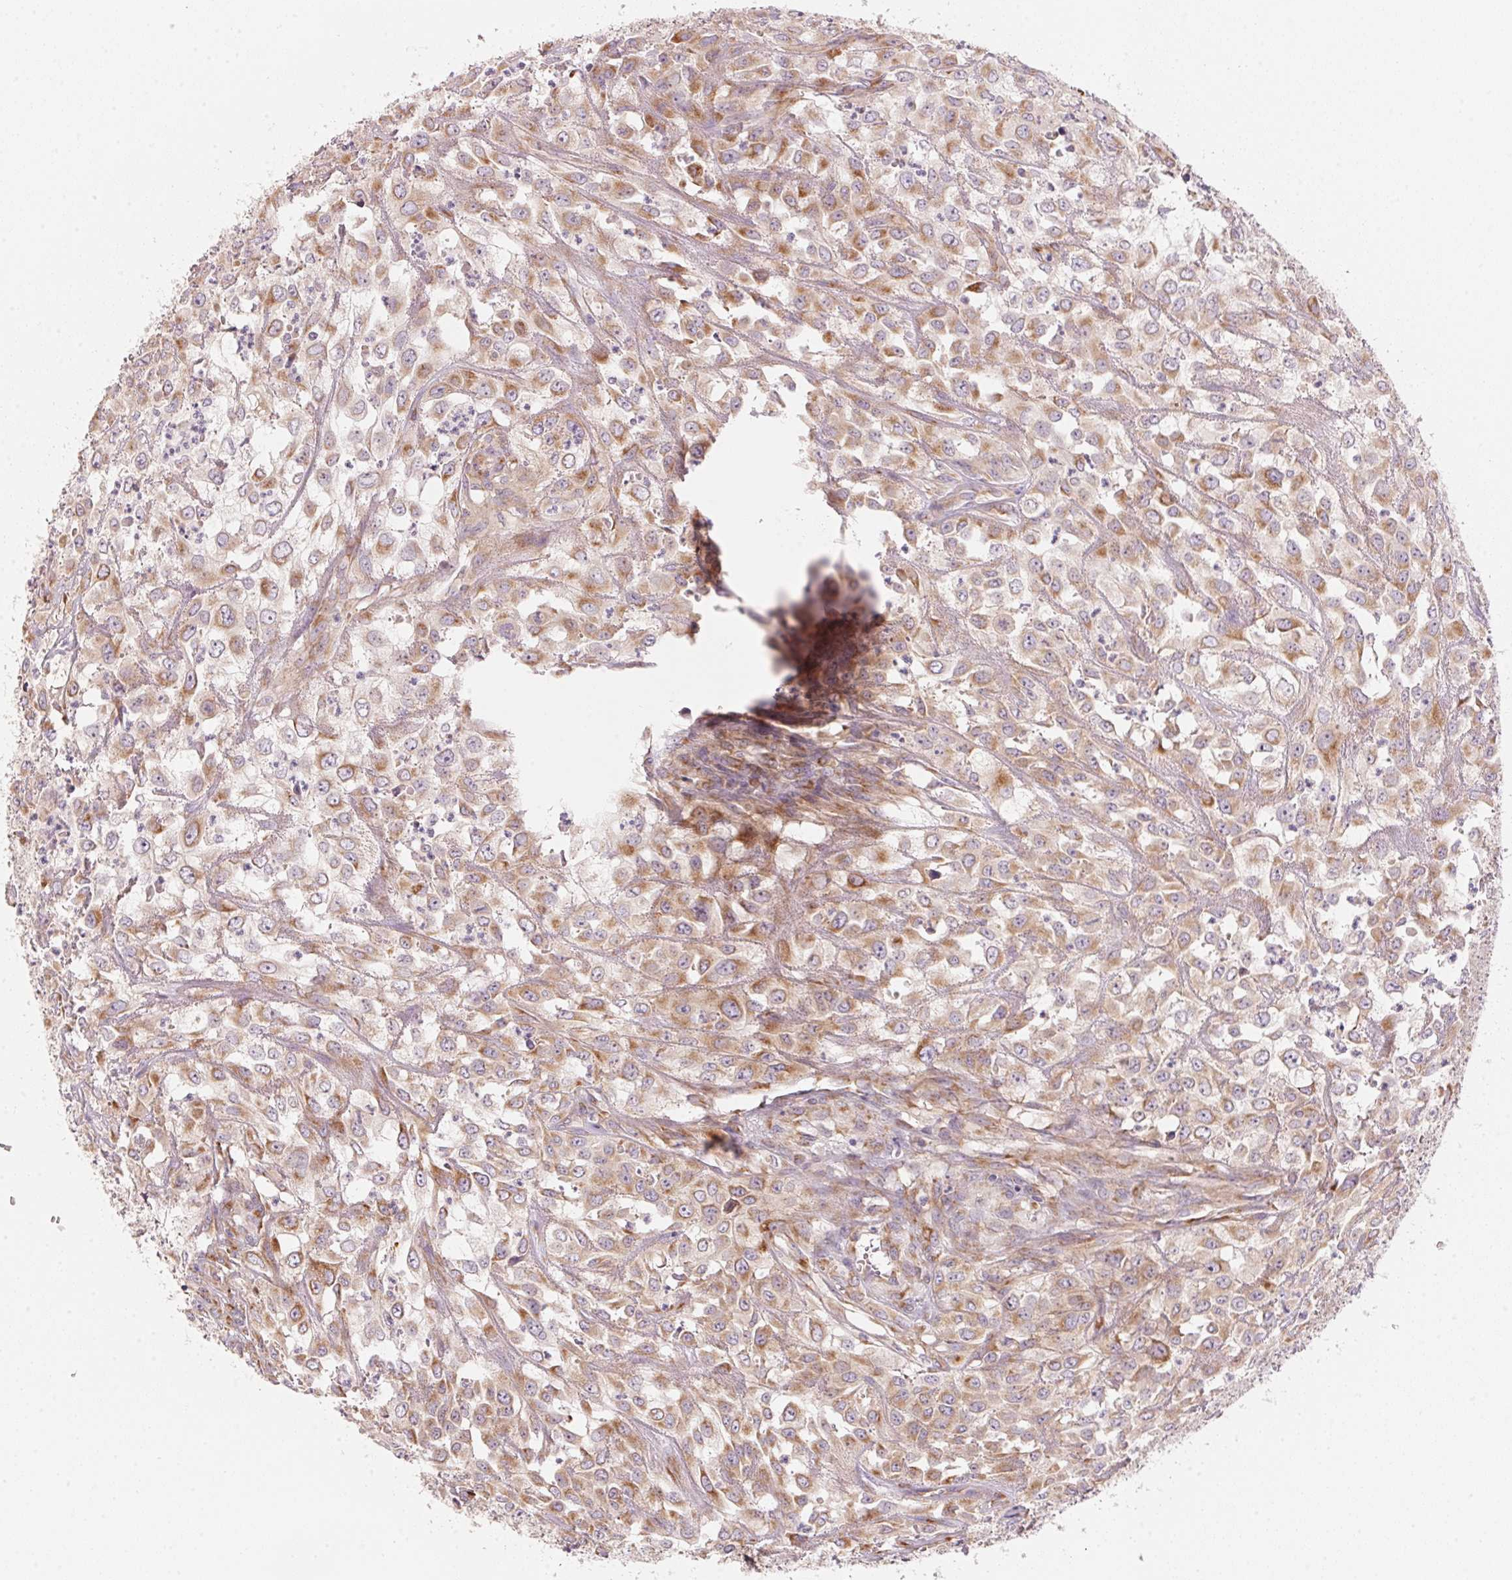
{"staining": {"intensity": "weak", "quantity": "25%-75%", "location": "cytoplasmic/membranous"}, "tissue": "urothelial cancer", "cell_type": "Tumor cells", "image_type": "cancer", "snomed": [{"axis": "morphology", "description": "Urothelial carcinoma, High grade"}, {"axis": "topography", "description": "Urinary bladder"}], "caption": "The immunohistochemical stain highlights weak cytoplasmic/membranous expression in tumor cells of urothelial cancer tissue.", "gene": "BLOC1S2", "patient": {"sex": "male", "age": 67}}